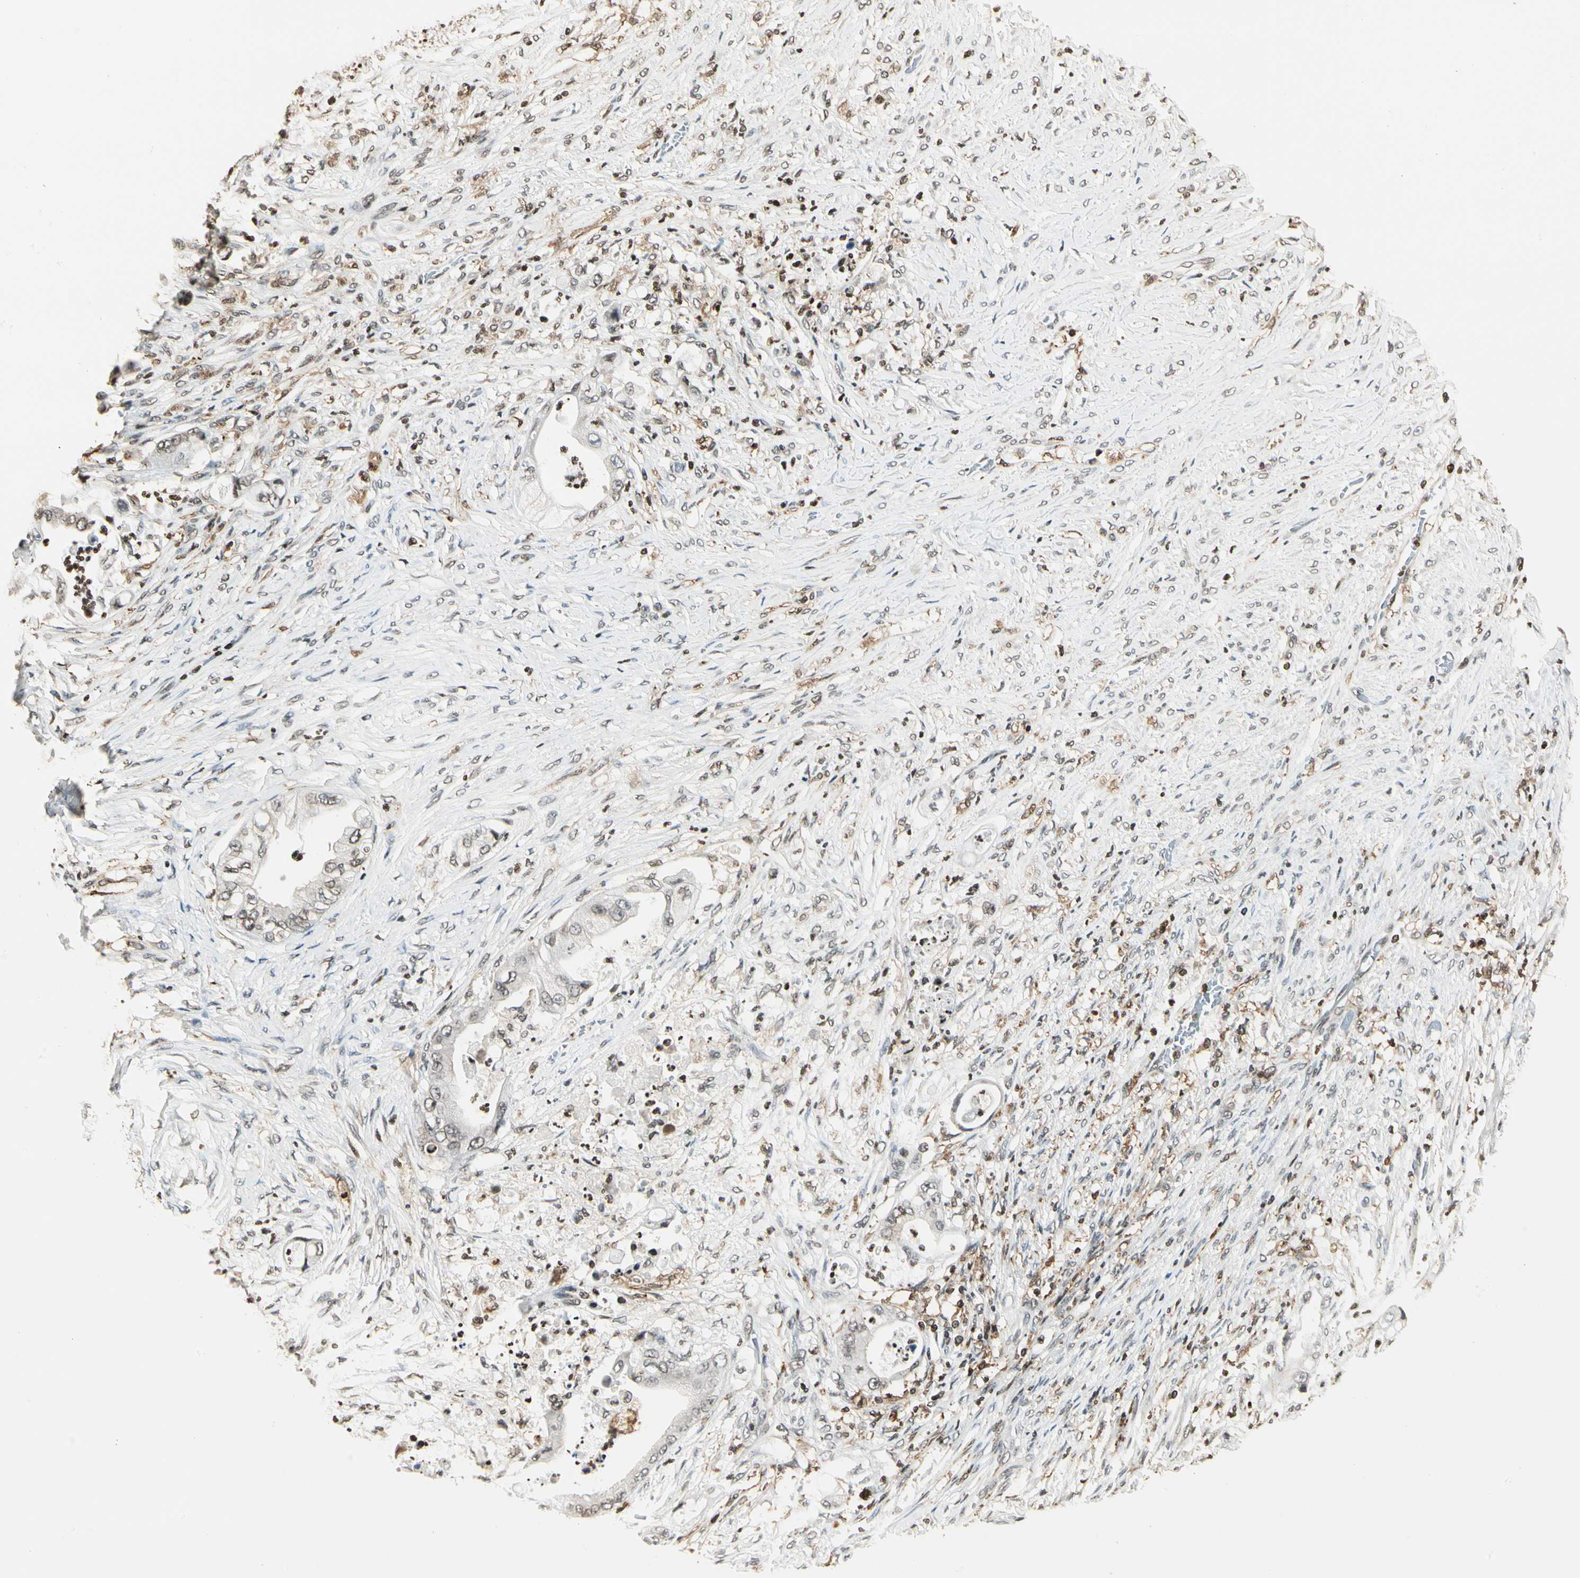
{"staining": {"intensity": "weak", "quantity": "25%-75%", "location": "nuclear"}, "tissue": "stomach cancer", "cell_type": "Tumor cells", "image_type": "cancer", "snomed": [{"axis": "morphology", "description": "Adenocarcinoma, NOS"}, {"axis": "topography", "description": "Stomach"}], "caption": "High-magnification brightfield microscopy of stomach adenocarcinoma stained with DAB (brown) and counterstained with hematoxylin (blue). tumor cells exhibit weak nuclear expression is identified in about25%-75% of cells. (DAB IHC with brightfield microscopy, high magnification).", "gene": "FER", "patient": {"sex": "female", "age": 73}}